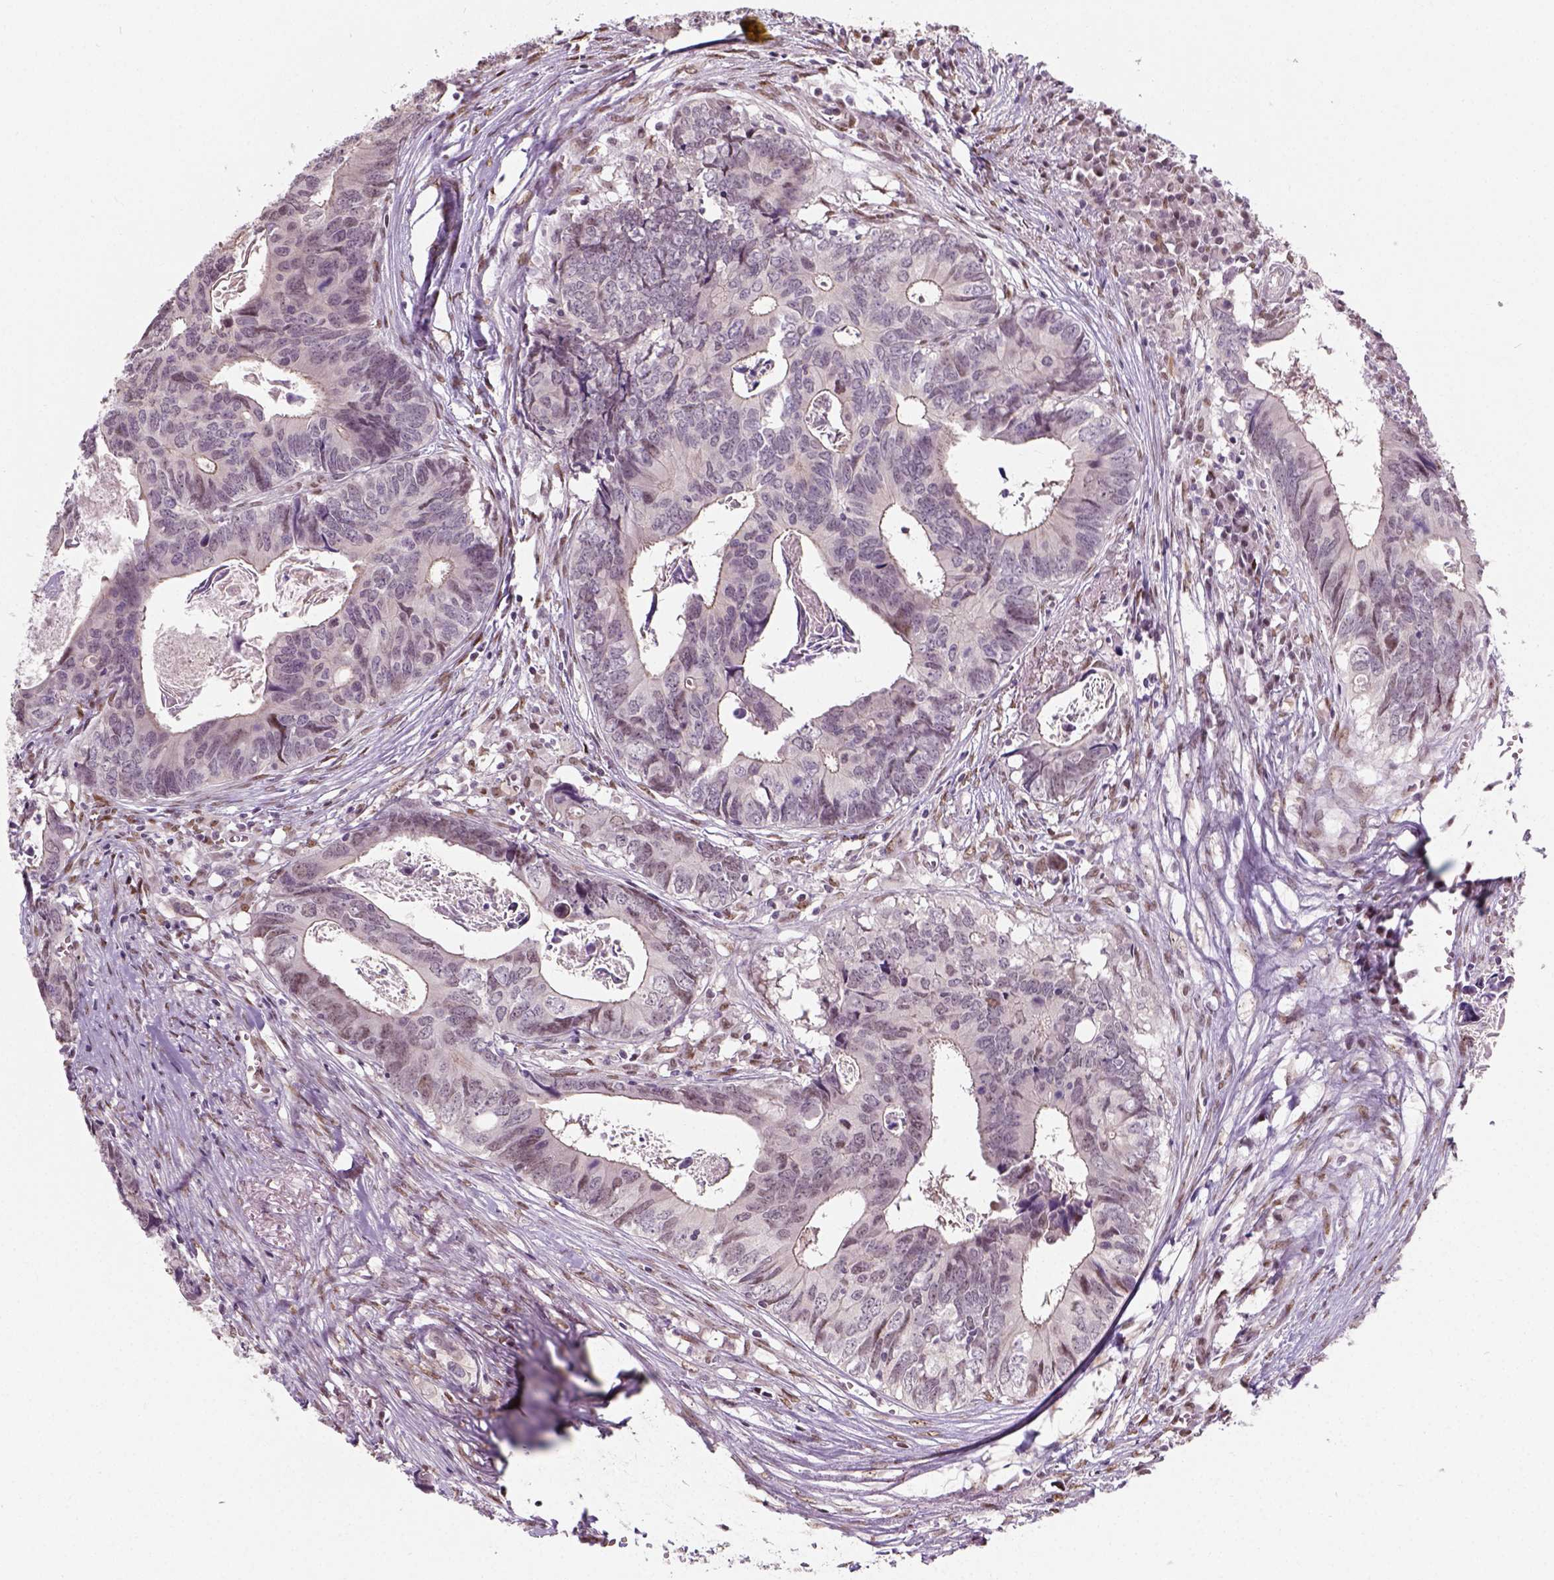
{"staining": {"intensity": "negative", "quantity": "none", "location": "none"}, "tissue": "colorectal cancer", "cell_type": "Tumor cells", "image_type": "cancer", "snomed": [{"axis": "morphology", "description": "Adenocarcinoma, NOS"}, {"axis": "topography", "description": "Colon"}], "caption": "IHC of colorectal adenocarcinoma demonstrates no staining in tumor cells. (DAB (3,3'-diaminobenzidine) immunohistochemistry (IHC), high magnification).", "gene": "C1orf112", "patient": {"sex": "female", "age": 82}}